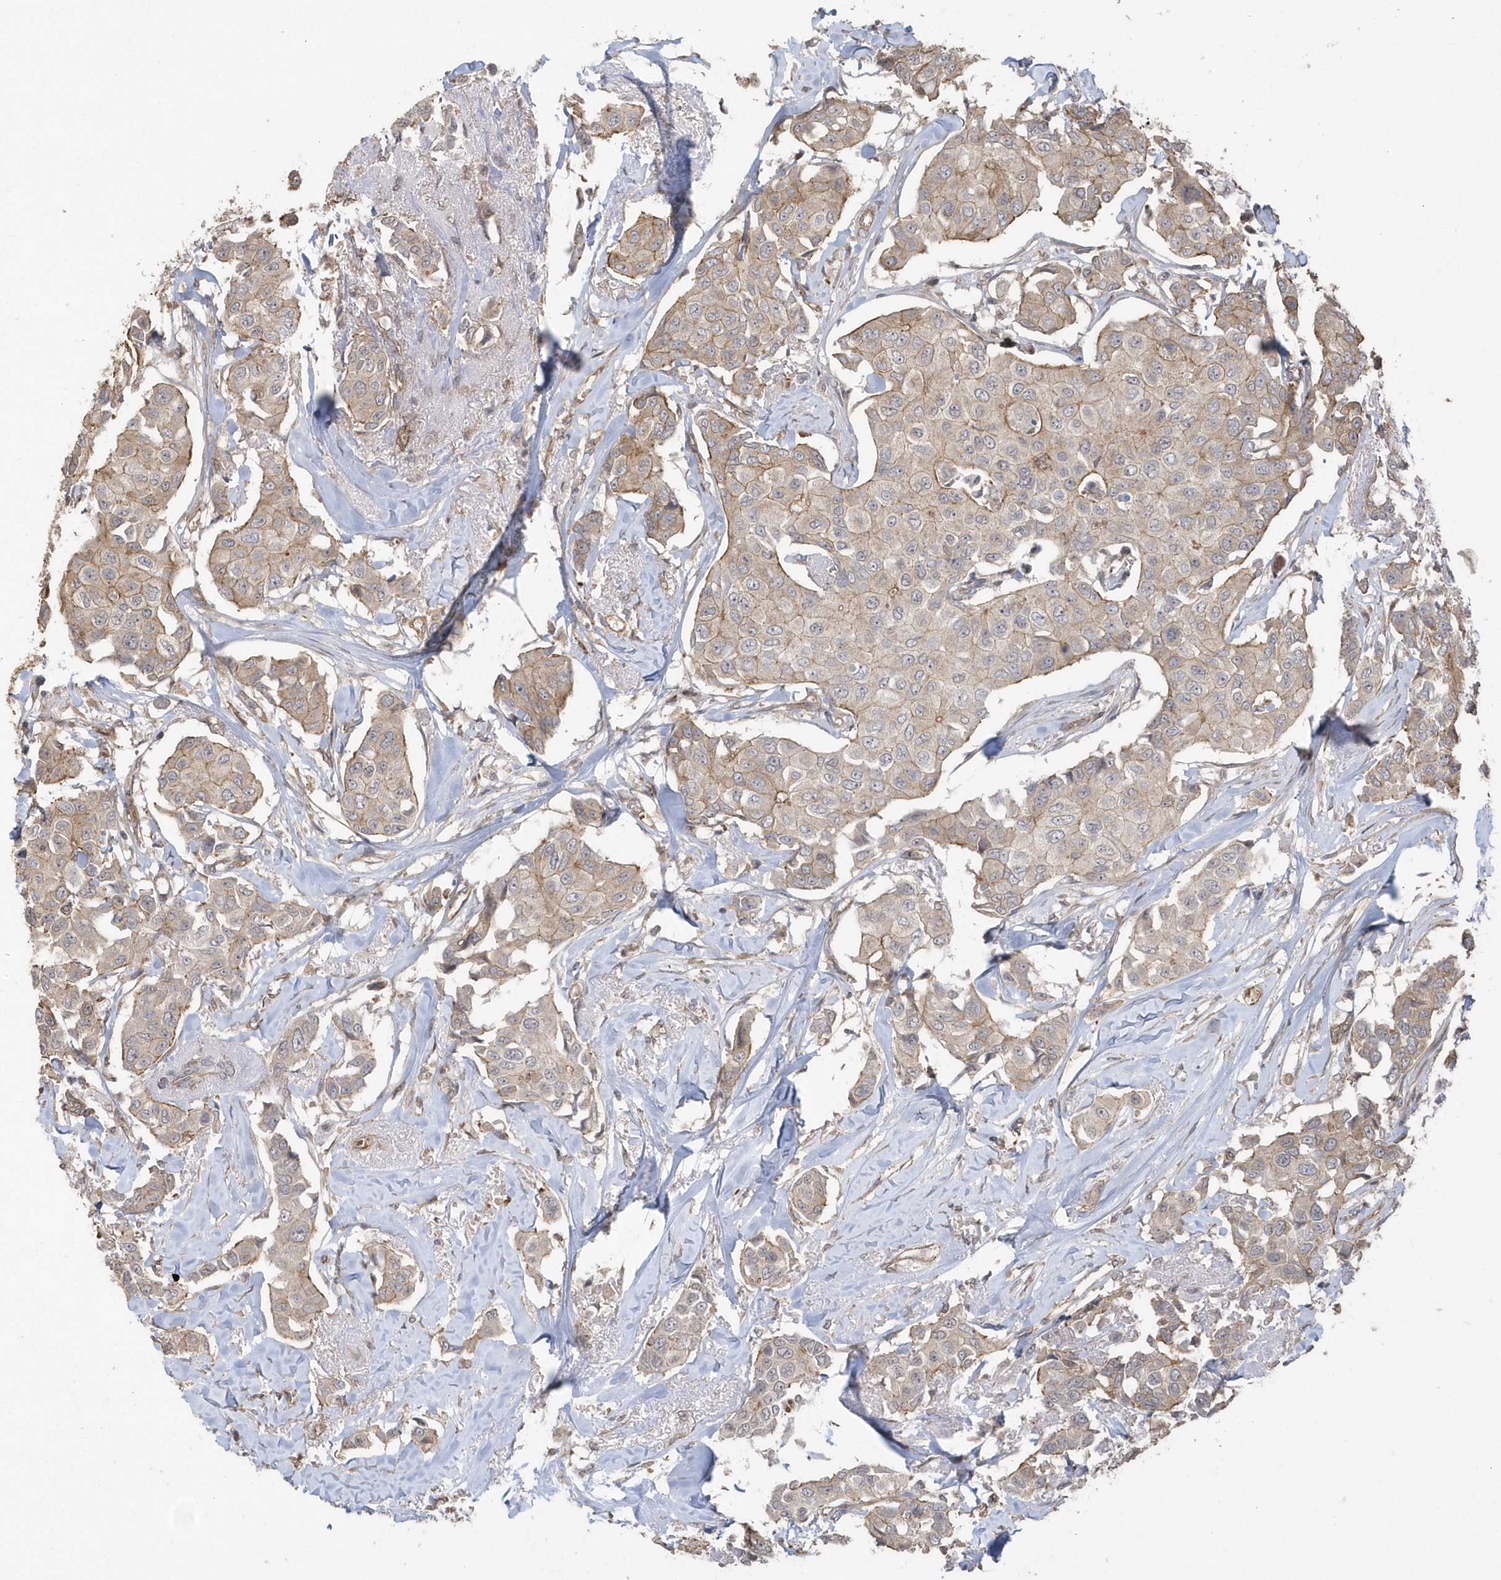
{"staining": {"intensity": "moderate", "quantity": ">75%", "location": "cytoplasmic/membranous"}, "tissue": "breast cancer", "cell_type": "Tumor cells", "image_type": "cancer", "snomed": [{"axis": "morphology", "description": "Duct carcinoma"}, {"axis": "topography", "description": "Breast"}], "caption": "Tumor cells exhibit medium levels of moderate cytoplasmic/membranous expression in about >75% of cells in breast cancer (invasive ductal carcinoma).", "gene": "HERPUD1", "patient": {"sex": "female", "age": 80}}